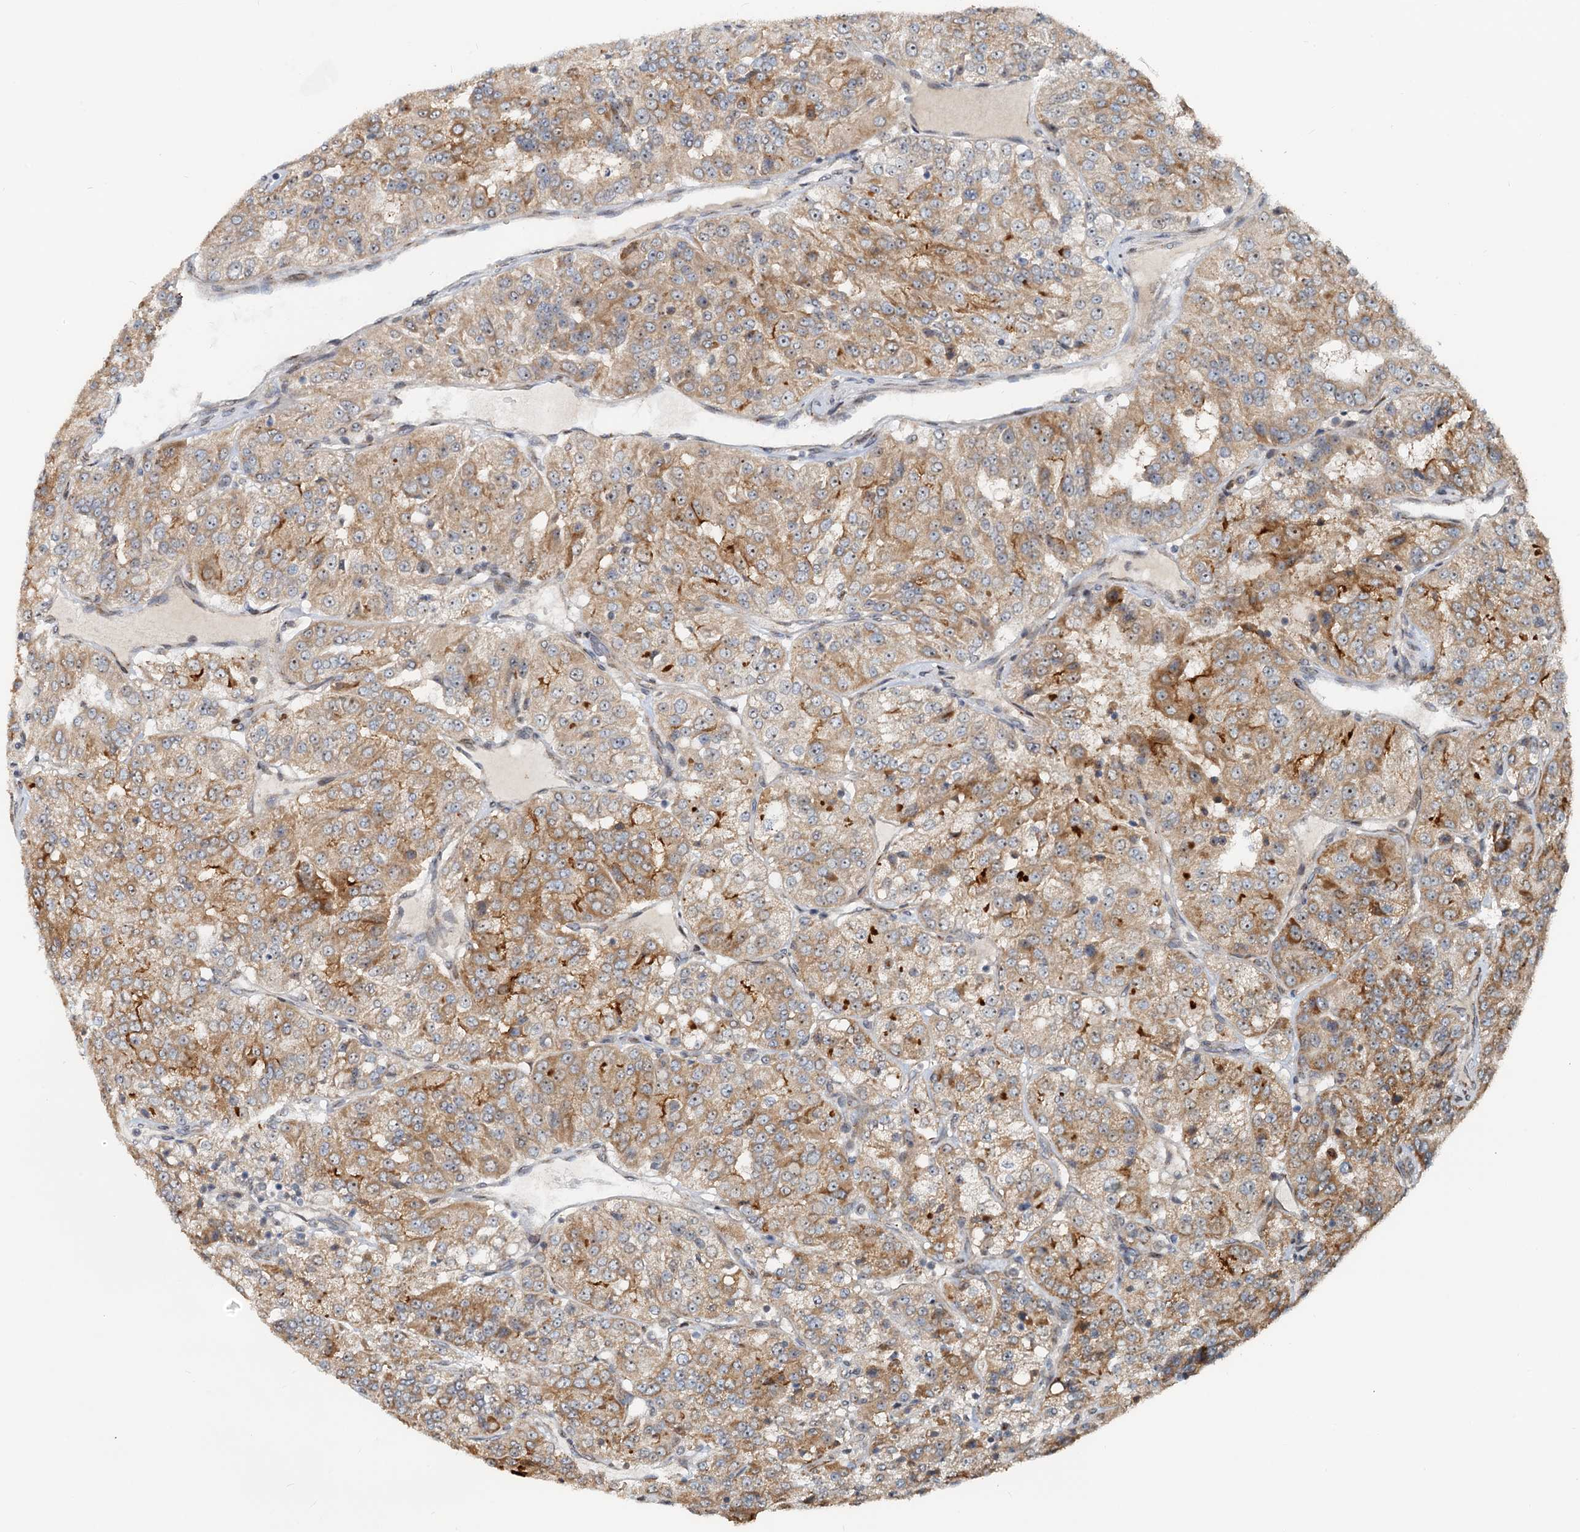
{"staining": {"intensity": "moderate", "quantity": ">75%", "location": "cytoplasmic/membranous"}, "tissue": "renal cancer", "cell_type": "Tumor cells", "image_type": "cancer", "snomed": [{"axis": "morphology", "description": "Adenocarcinoma, NOS"}, {"axis": "topography", "description": "Kidney"}], "caption": "Protein expression analysis of human renal cancer (adenocarcinoma) reveals moderate cytoplasmic/membranous positivity in about >75% of tumor cells.", "gene": "CEP68", "patient": {"sex": "female", "age": 63}}